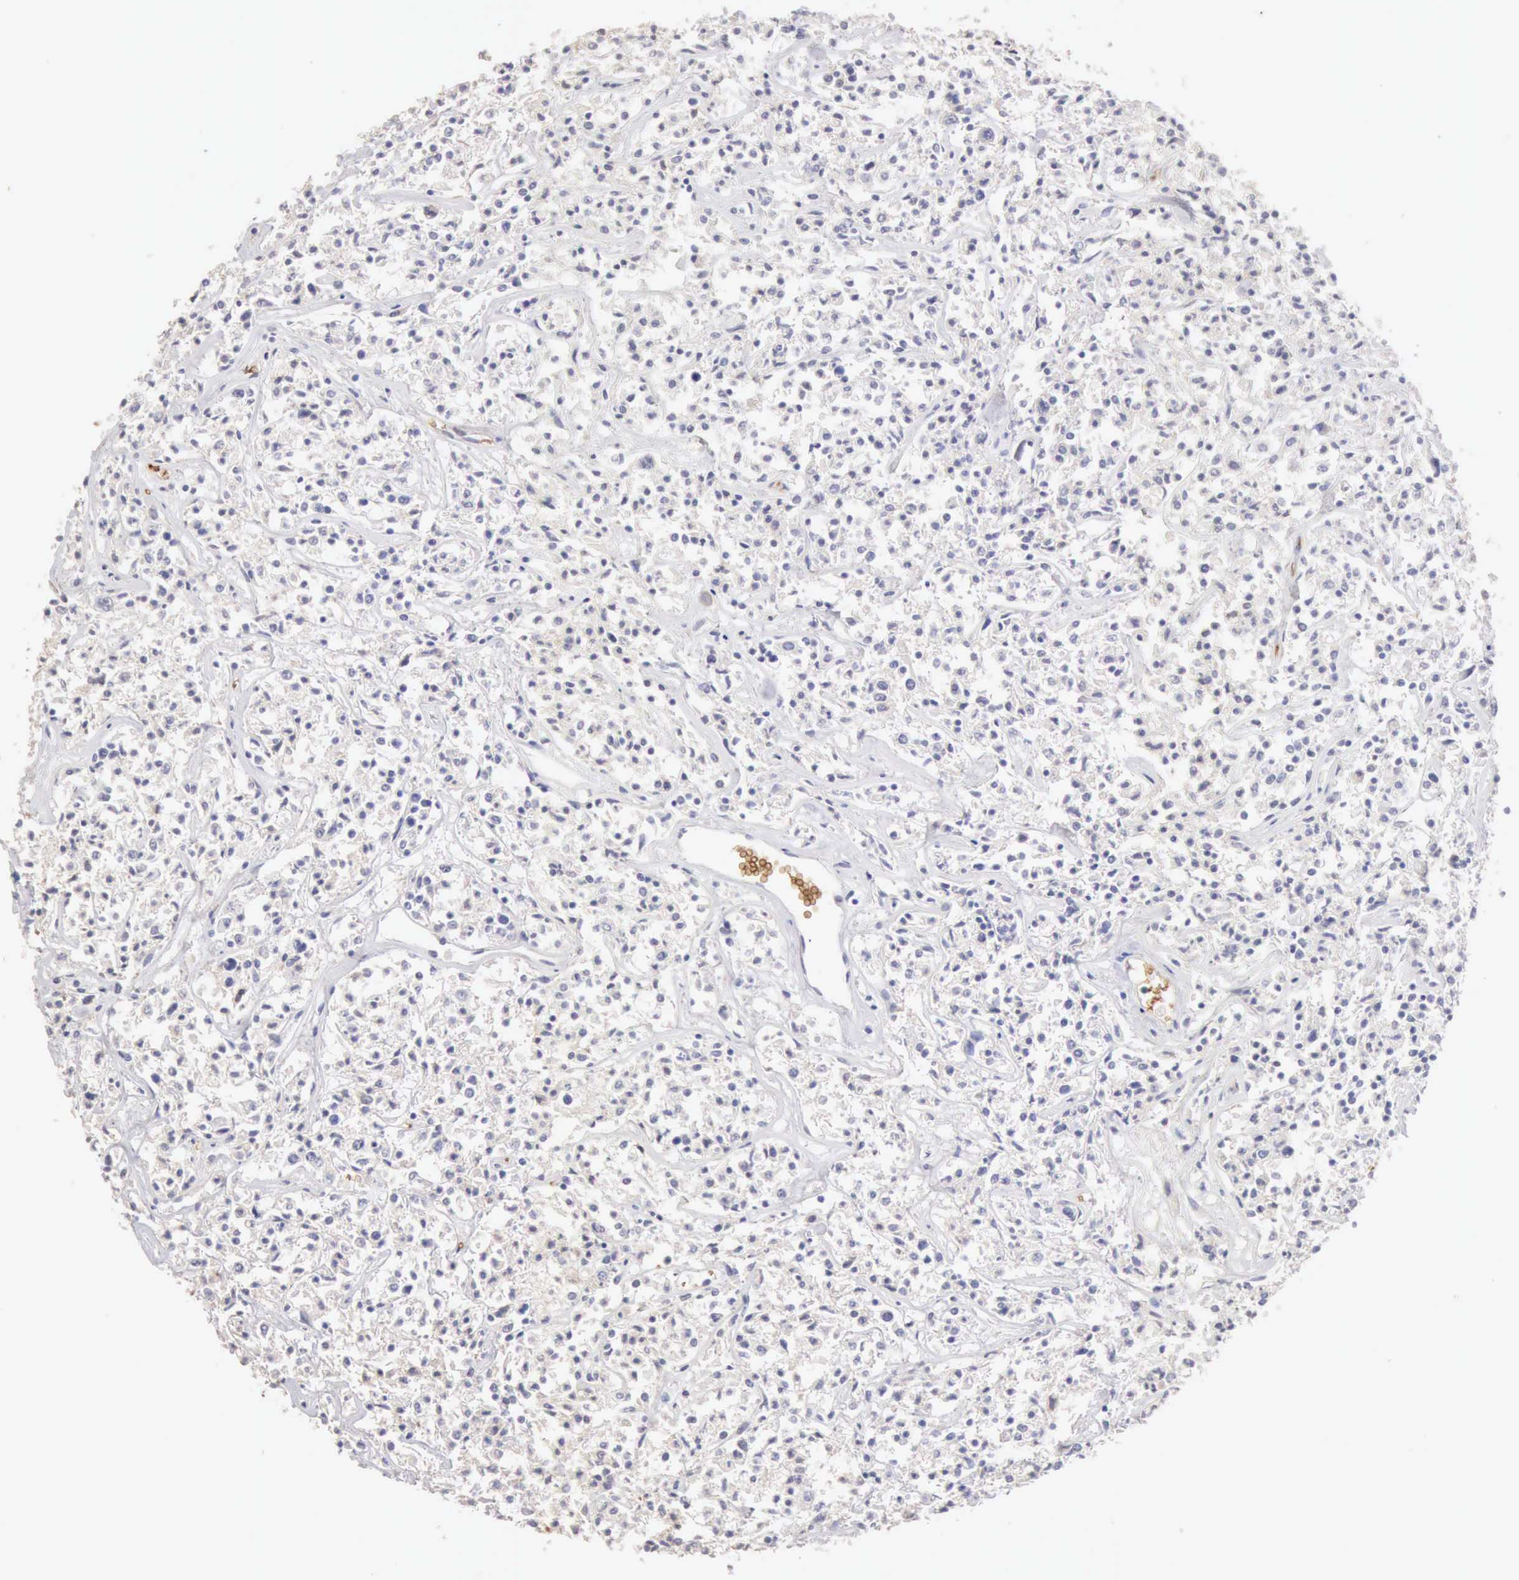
{"staining": {"intensity": "negative", "quantity": "none", "location": "none"}, "tissue": "lymphoma", "cell_type": "Tumor cells", "image_type": "cancer", "snomed": [{"axis": "morphology", "description": "Malignant lymphoma, non-Hodgkin's type, Low grade"}, {"axis": "topography", "description": "Small intestine"}], "caption": "There is no significant positivity in tumor cells of lymphoma.", "gene": "CFI", "patient": {"sex": "female", "age": 59}}